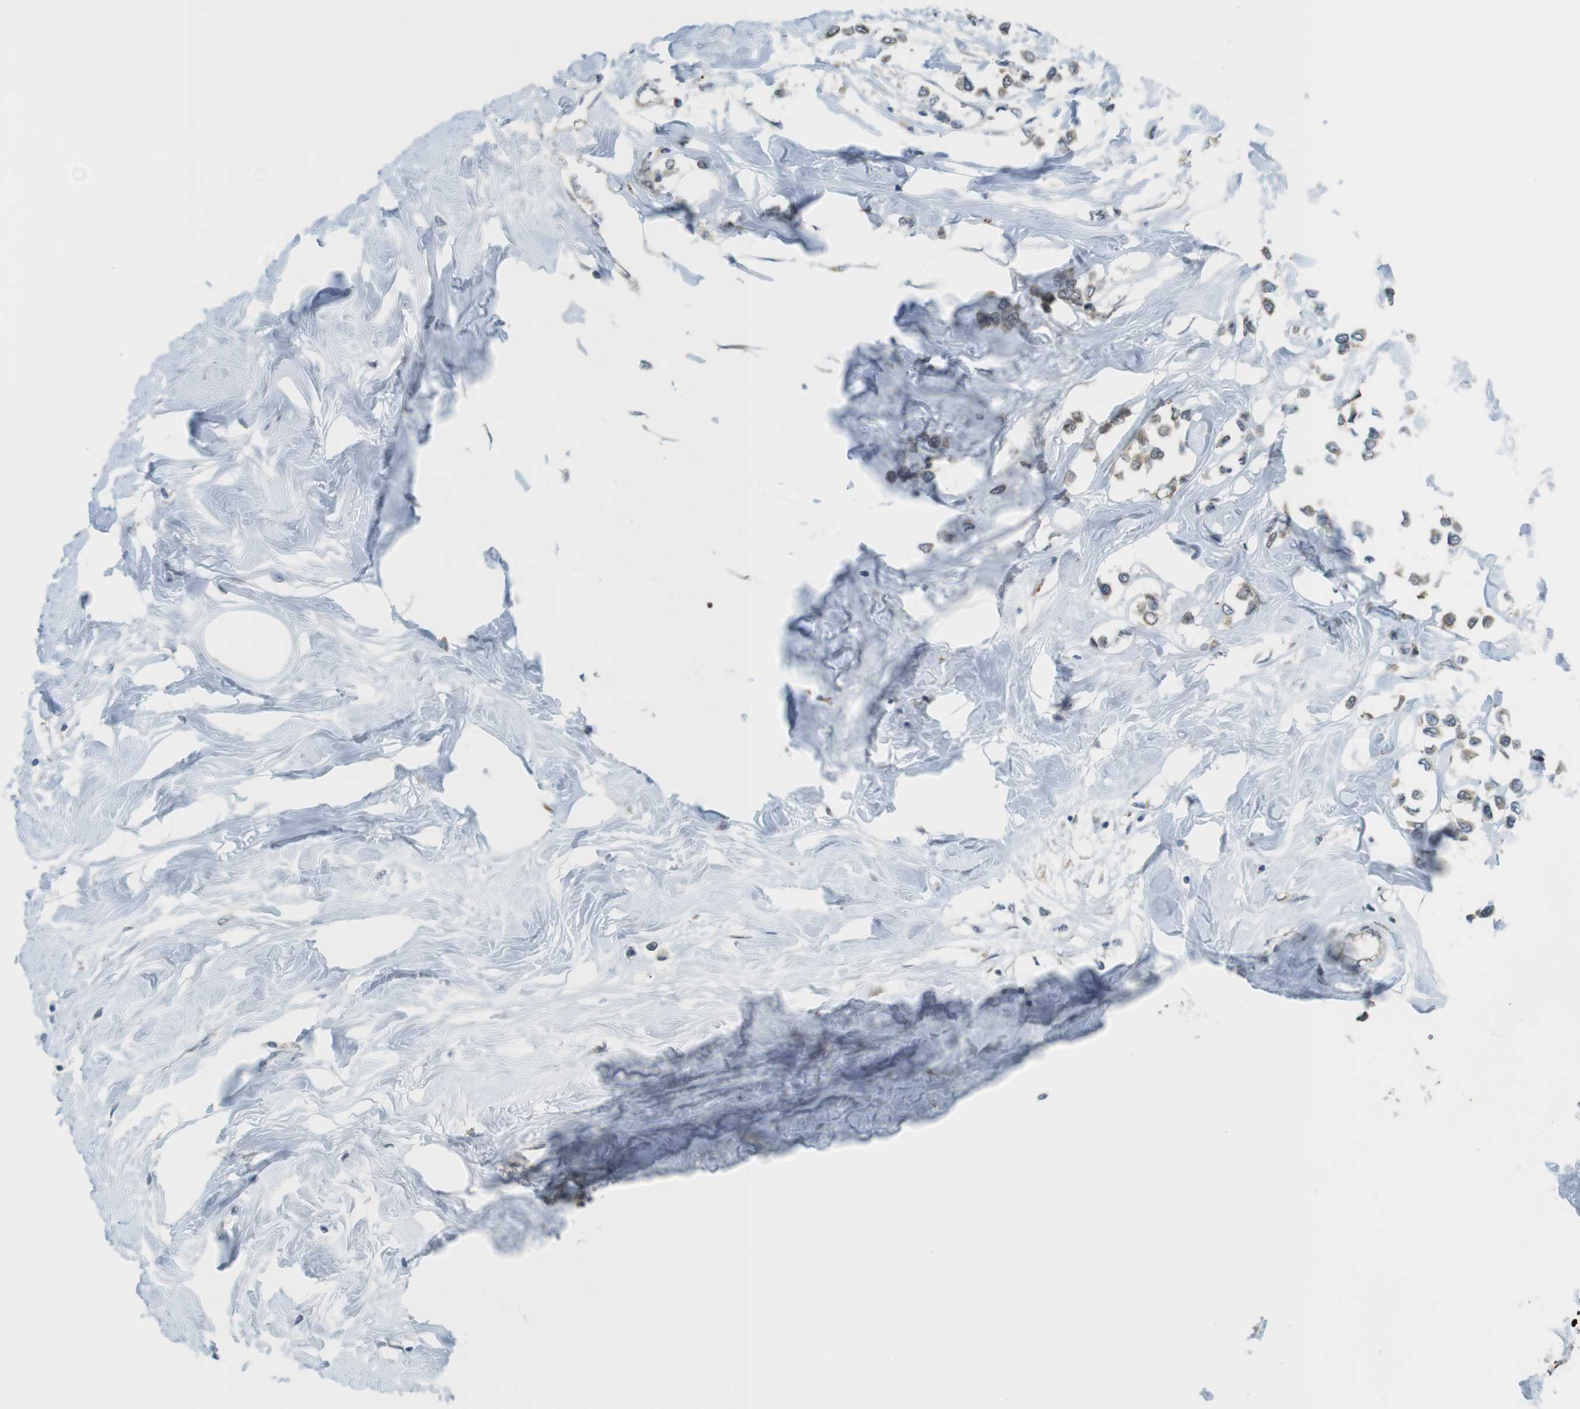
{"staining": {"intensity": "weak", "quantity": ">75%", "location": "cytoplasmic/membranous"}, "tissue": "breast cancer", "cell_type": "Tumor cells", "image_type": "cancer", "snomed": [{"axis": "morphology", "description": "Lobular carcinoma"}, {"axis": "topography", "description": "Breast"}], "caption": "Human breast lobular carcinoma stained with a protein marker shows weak staining in tumor cells.", "gene": "BRI3BP", "patient": {"sex": "female", "age": 51}}